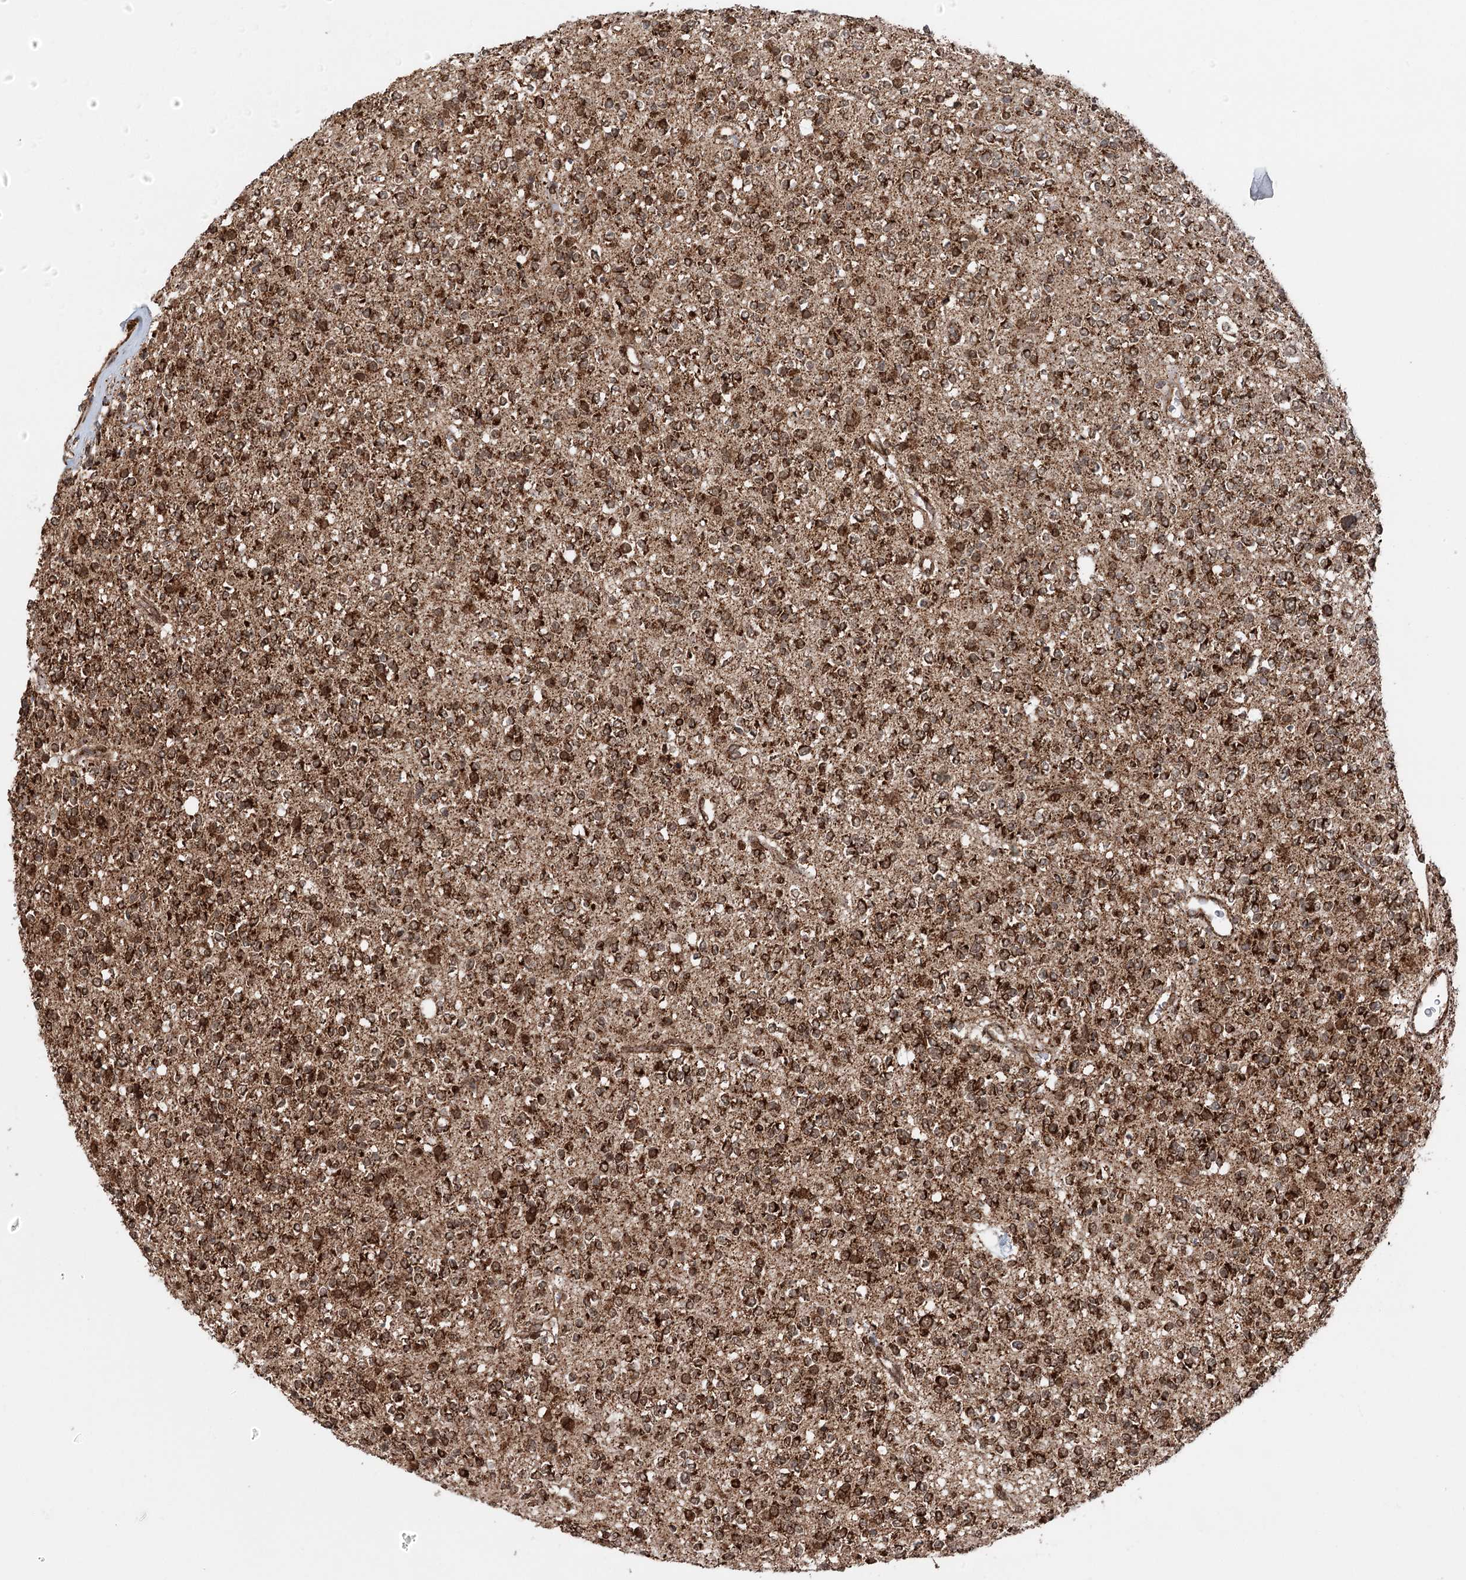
{"staining": {"intensity": "strong", "quantity": ">75%", "location": "cytoplasmic/membranous"}, "tissue": "glioma", "cell_type": "Tumor cells", "image_type": "cancer", "snomed": [{"axis": "morphology", "description": "Glioma, malignant, High grade"}, {"axis": "topography", "description": "Brain"}], "caption": "Protein expression analysis of glioma reveals strong cytoplasmic/membranous staining in about >75% of tumor cells.", "gene": "BCKDHA", "patient": {"sex": "male", "age": 34}}